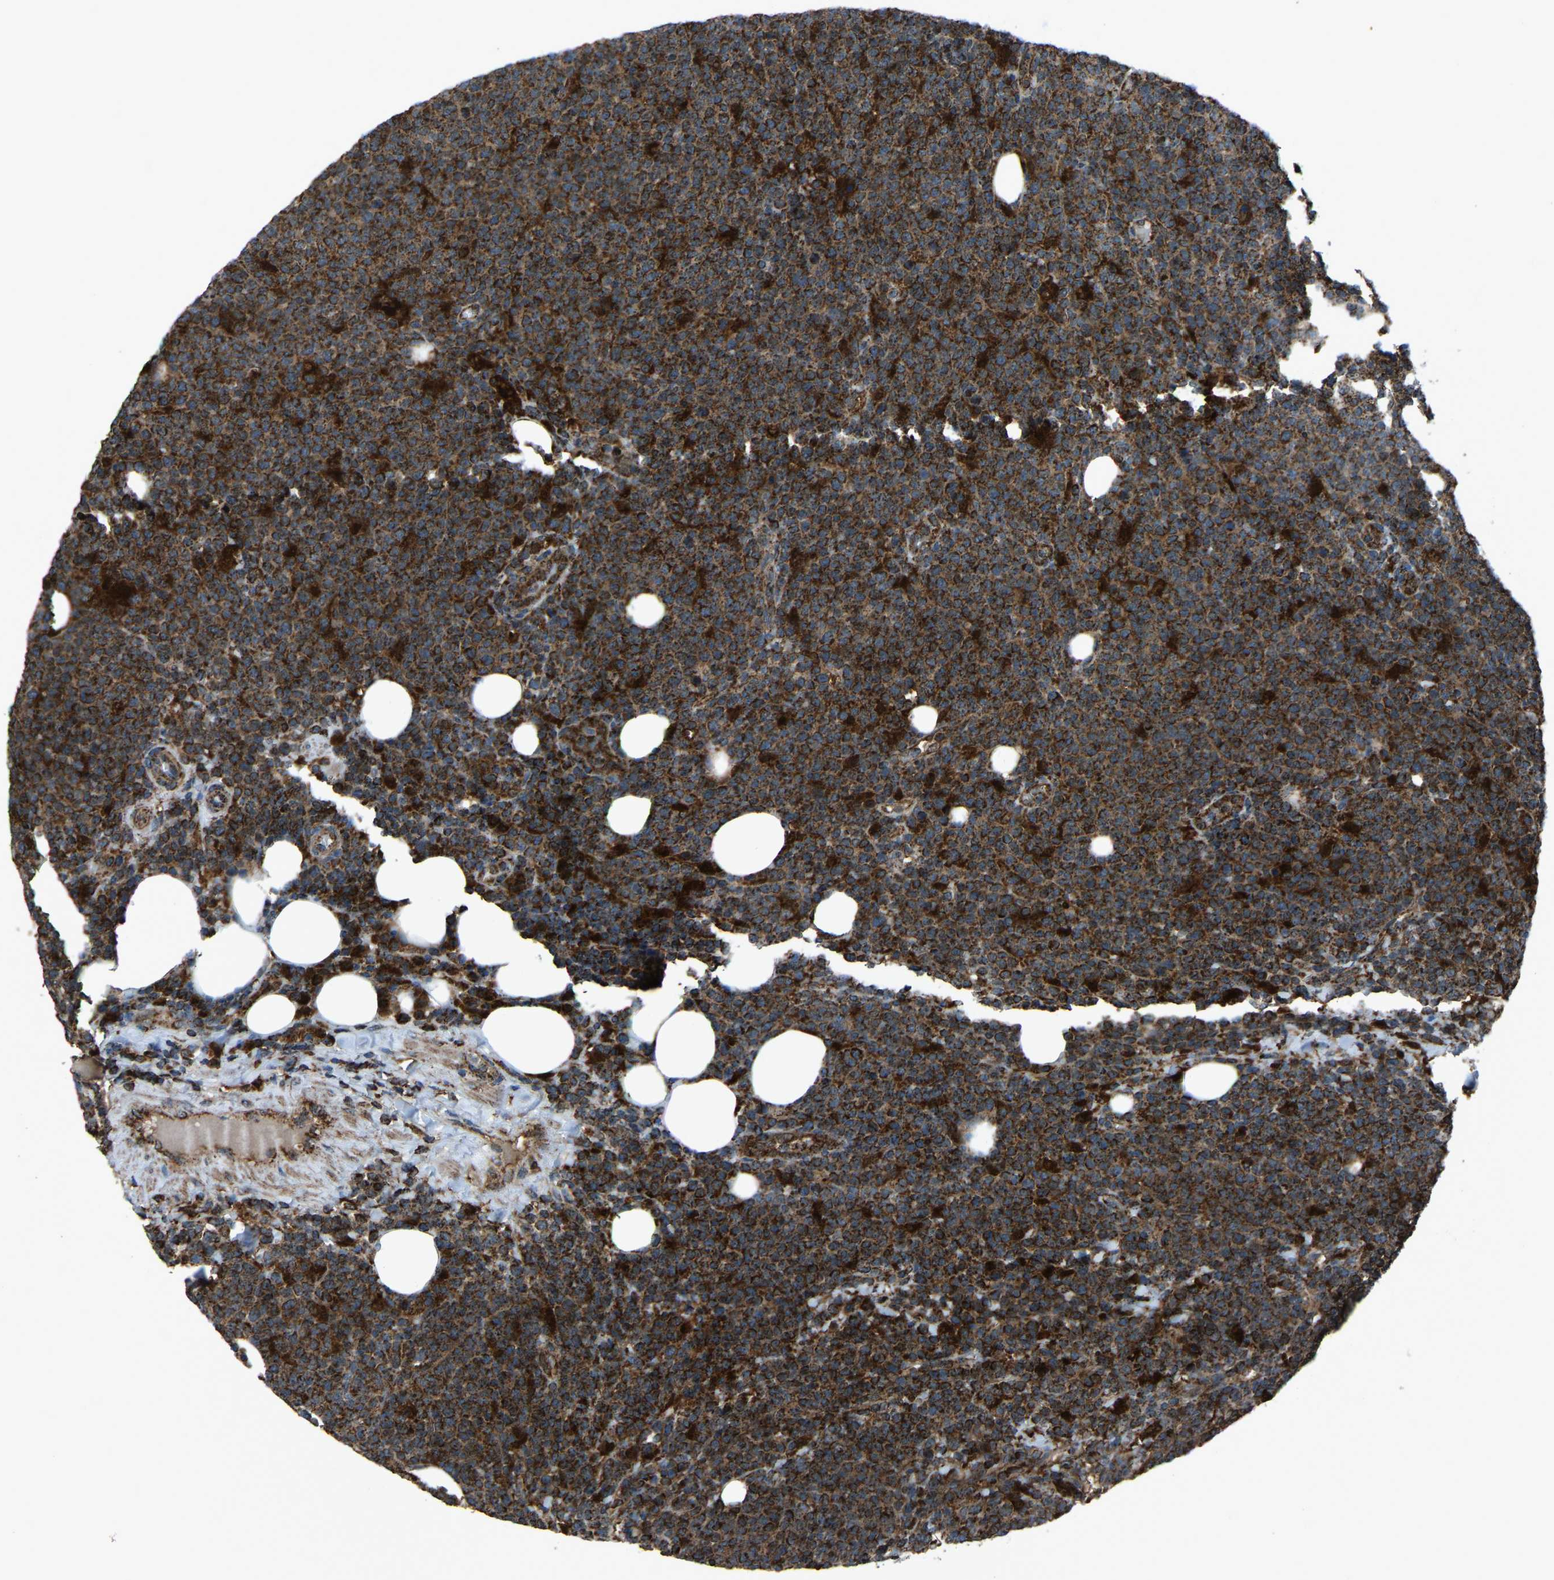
{"staining": {"intensity": "strong", "quantity": ">75%", "location": "cytoplasmic/membranous"}, "tissue": "lymphoma", "cell_type": "Tumor cells", "image_type": "cancer", "snomed": [{"axis": "morphology", "description": "Malignant lymphoma, non-Hodgkin's type, High grade"}, {"axis": "topography", "description": "Lymph node"}], "caption": "High-power microscopy captured an IHC histopathology image of lymphoma, revealing strong cytoplasmic/membranous staining in approximately >75% of tumor cells.", "gene": "AKR1A1", "patient": {"sex": "male", "age": 61}}